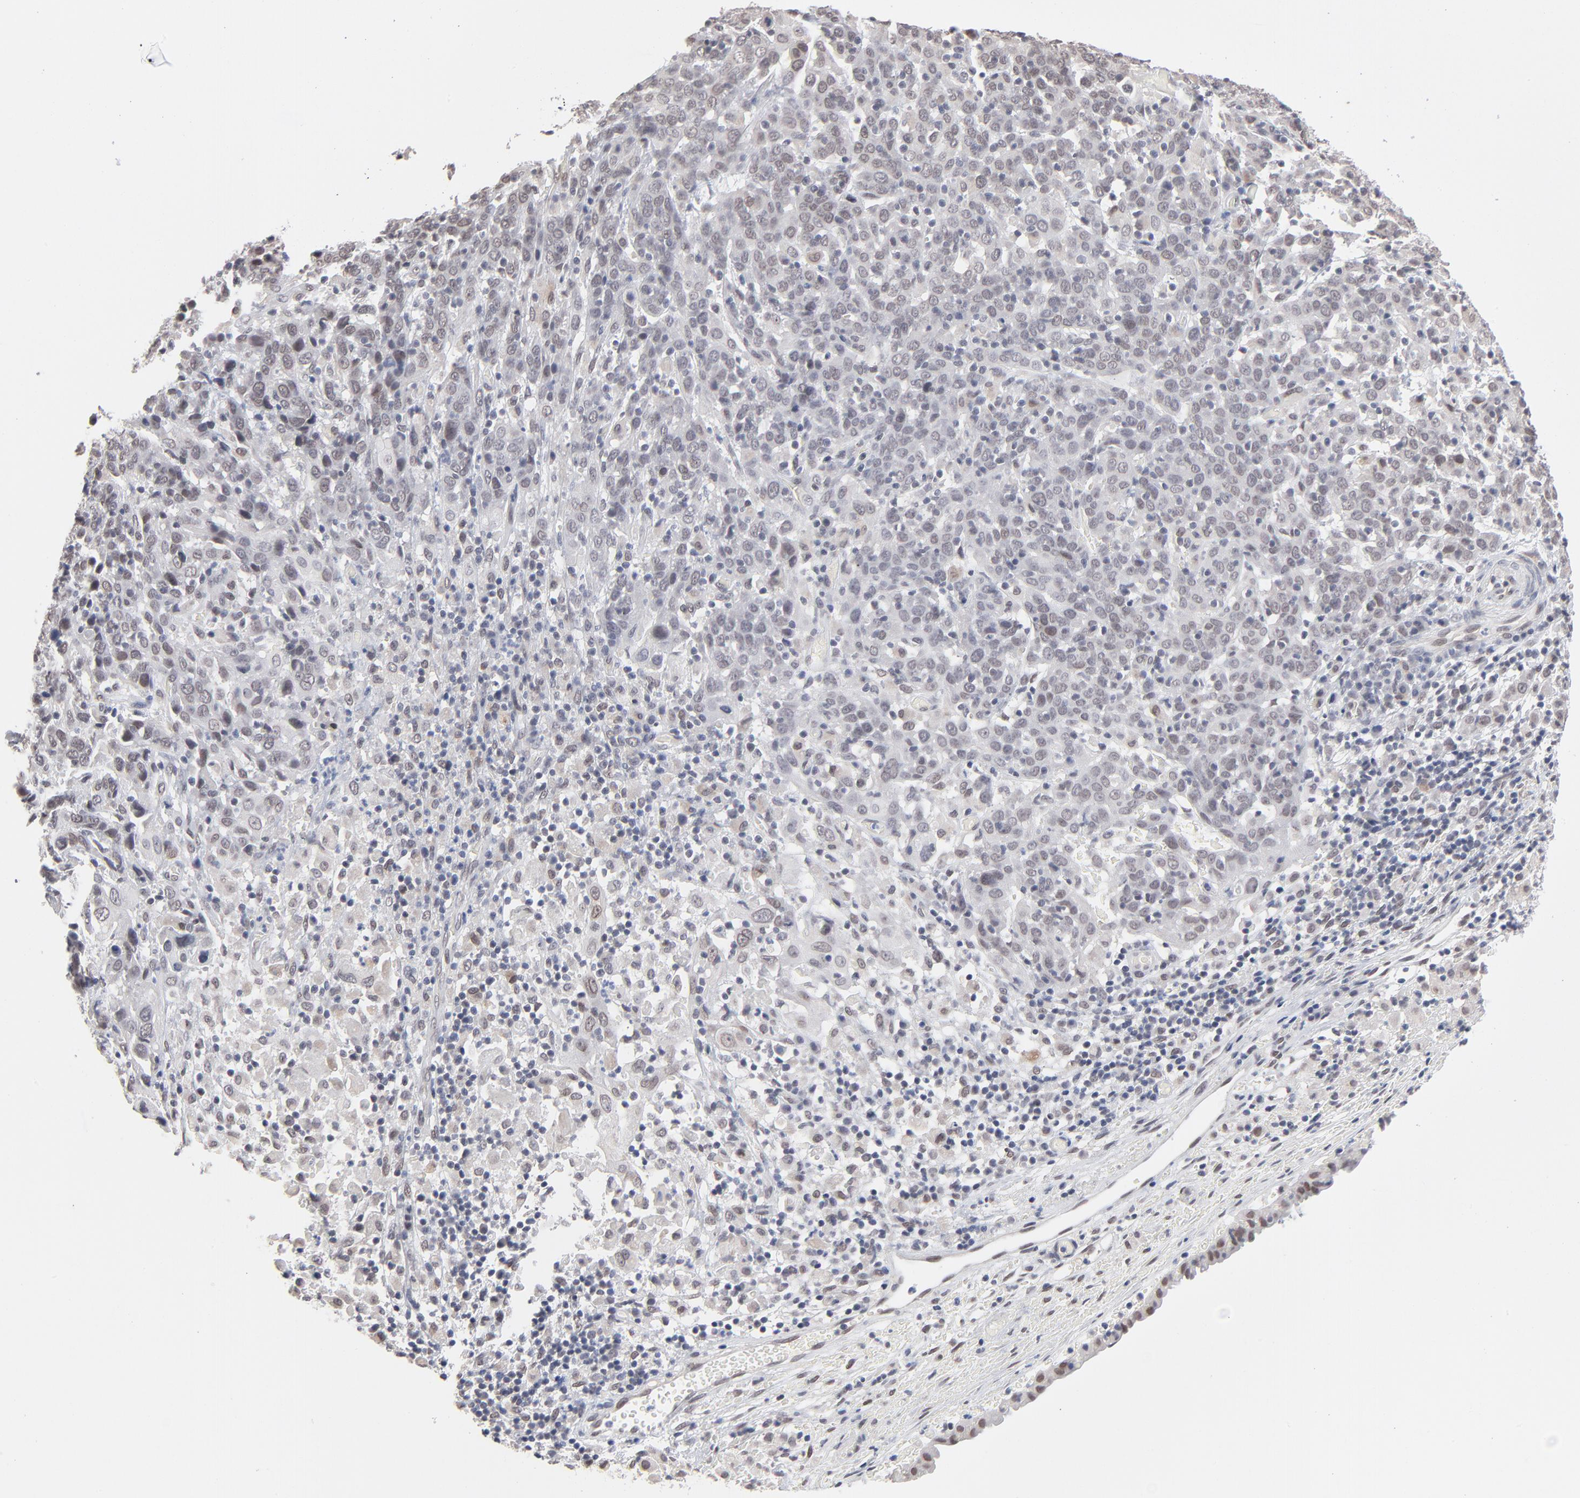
{"staining": {"intensity": "weak", "quantity": "<25%", "location": "nuclear"}, "tissue": "cervical cancer", "cell_type": "Tumor cells", "image_type": "cancer", "snomed": [{"axis": "morphology", "description": "Normal tissue, NOS"}, {"axis": "morphology", "description": "Squamous cell carcinoma, NOS"}, {"axis": "topography", "description": "Cervix"}], "caption": "Photomicrograph shows no significant protein expression in tumor cells of cervical squamous cell carcinoma. (Brightfield microscopy of DAB IHC at high magnification).", "gene": "MBIP", "patient": {"sex": "female", "age": 67}}